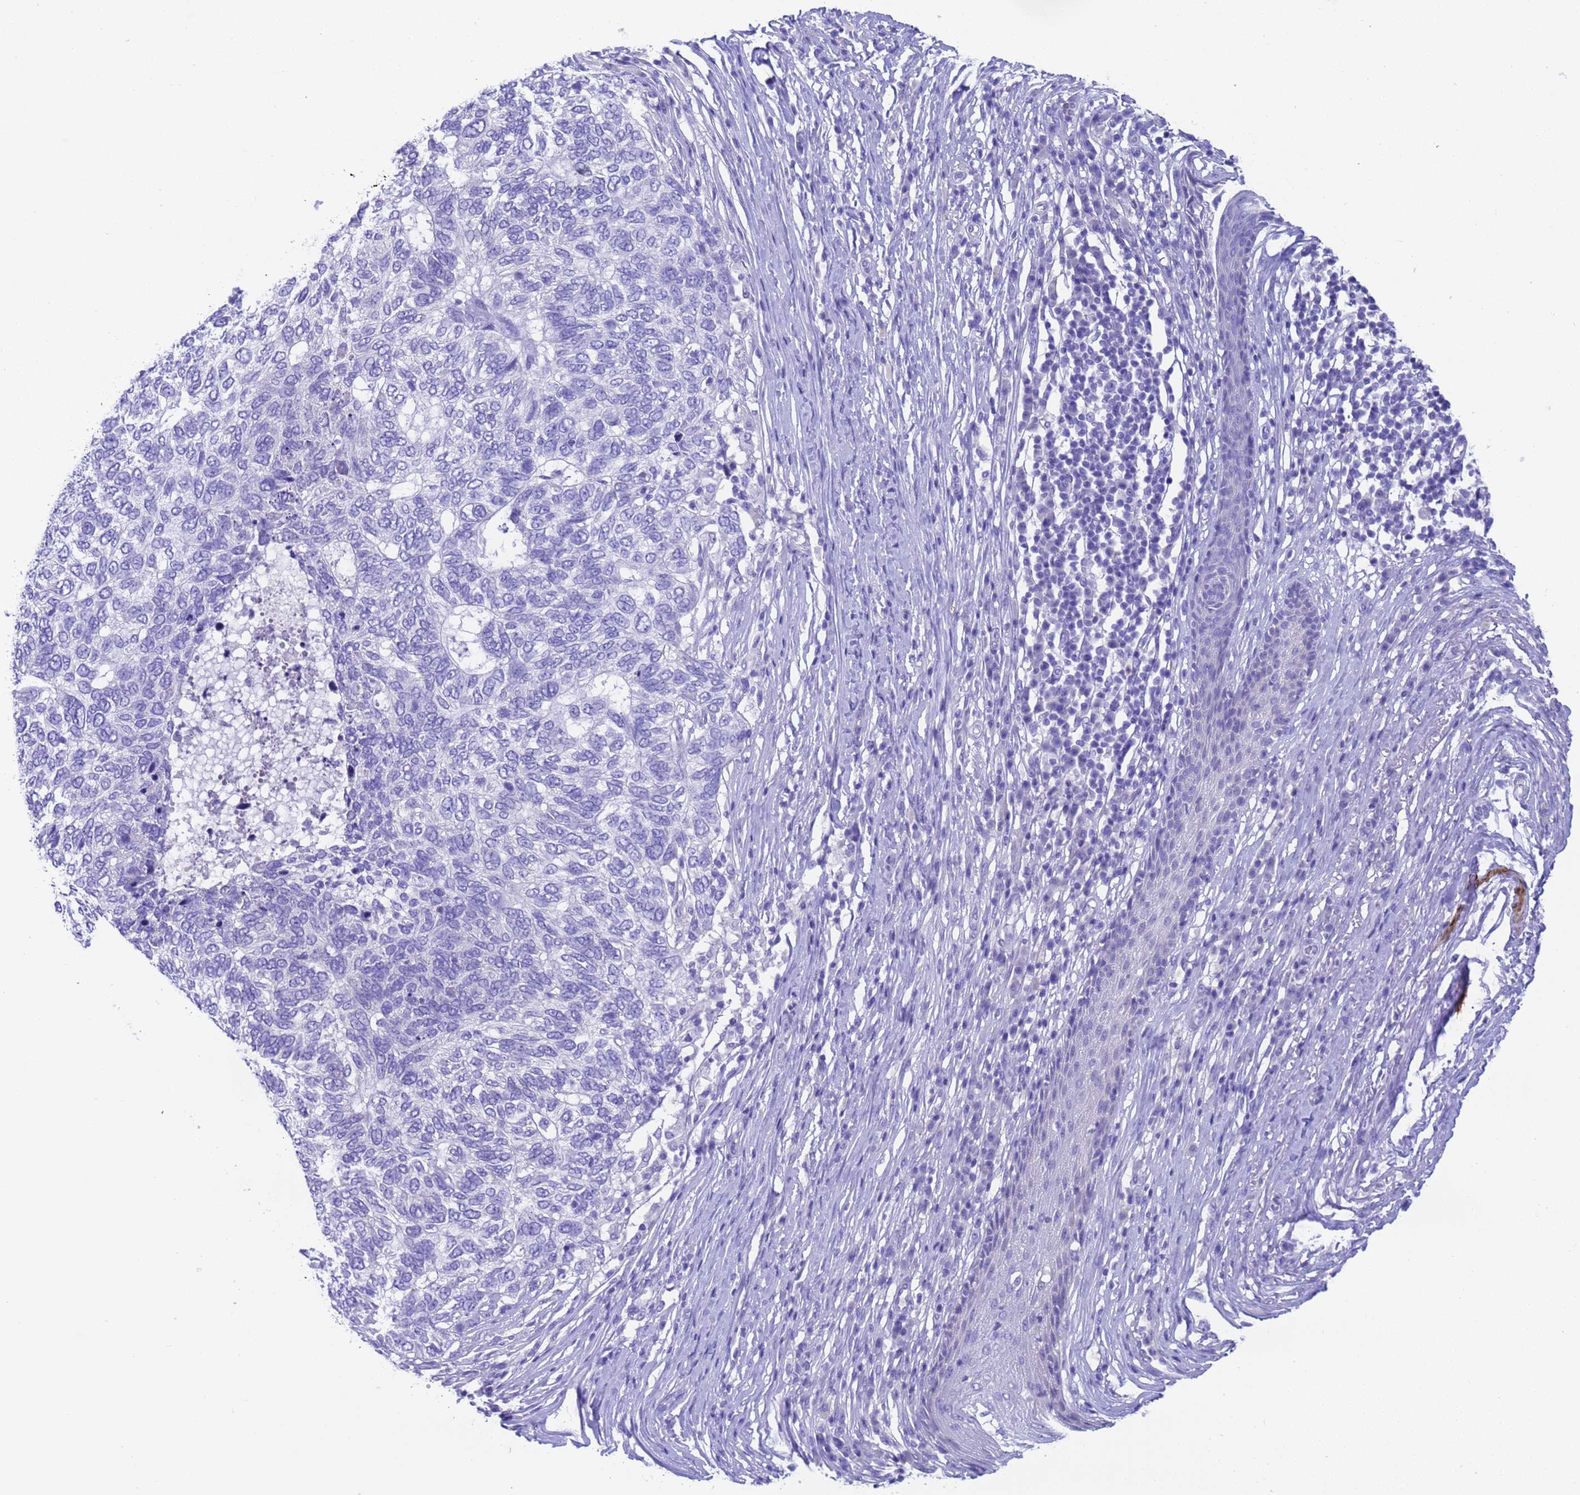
{"staining": {"intensity": "negative", "quantity": "none", "location": "none"}, "tissue": "skin cancer", "cell_type": "Tumor cells", "image_type": "cancer", "snomed": [{"axis": "morphology", "description": "Basal cell carcinoma"}, {"axis": "topography", "description": "Skin"}], "caption": "A micrograph of human skin cancer is negative for staining in tumor cells.", "gene": "USP38", "patient": {"sex": "female", "age": 65}}